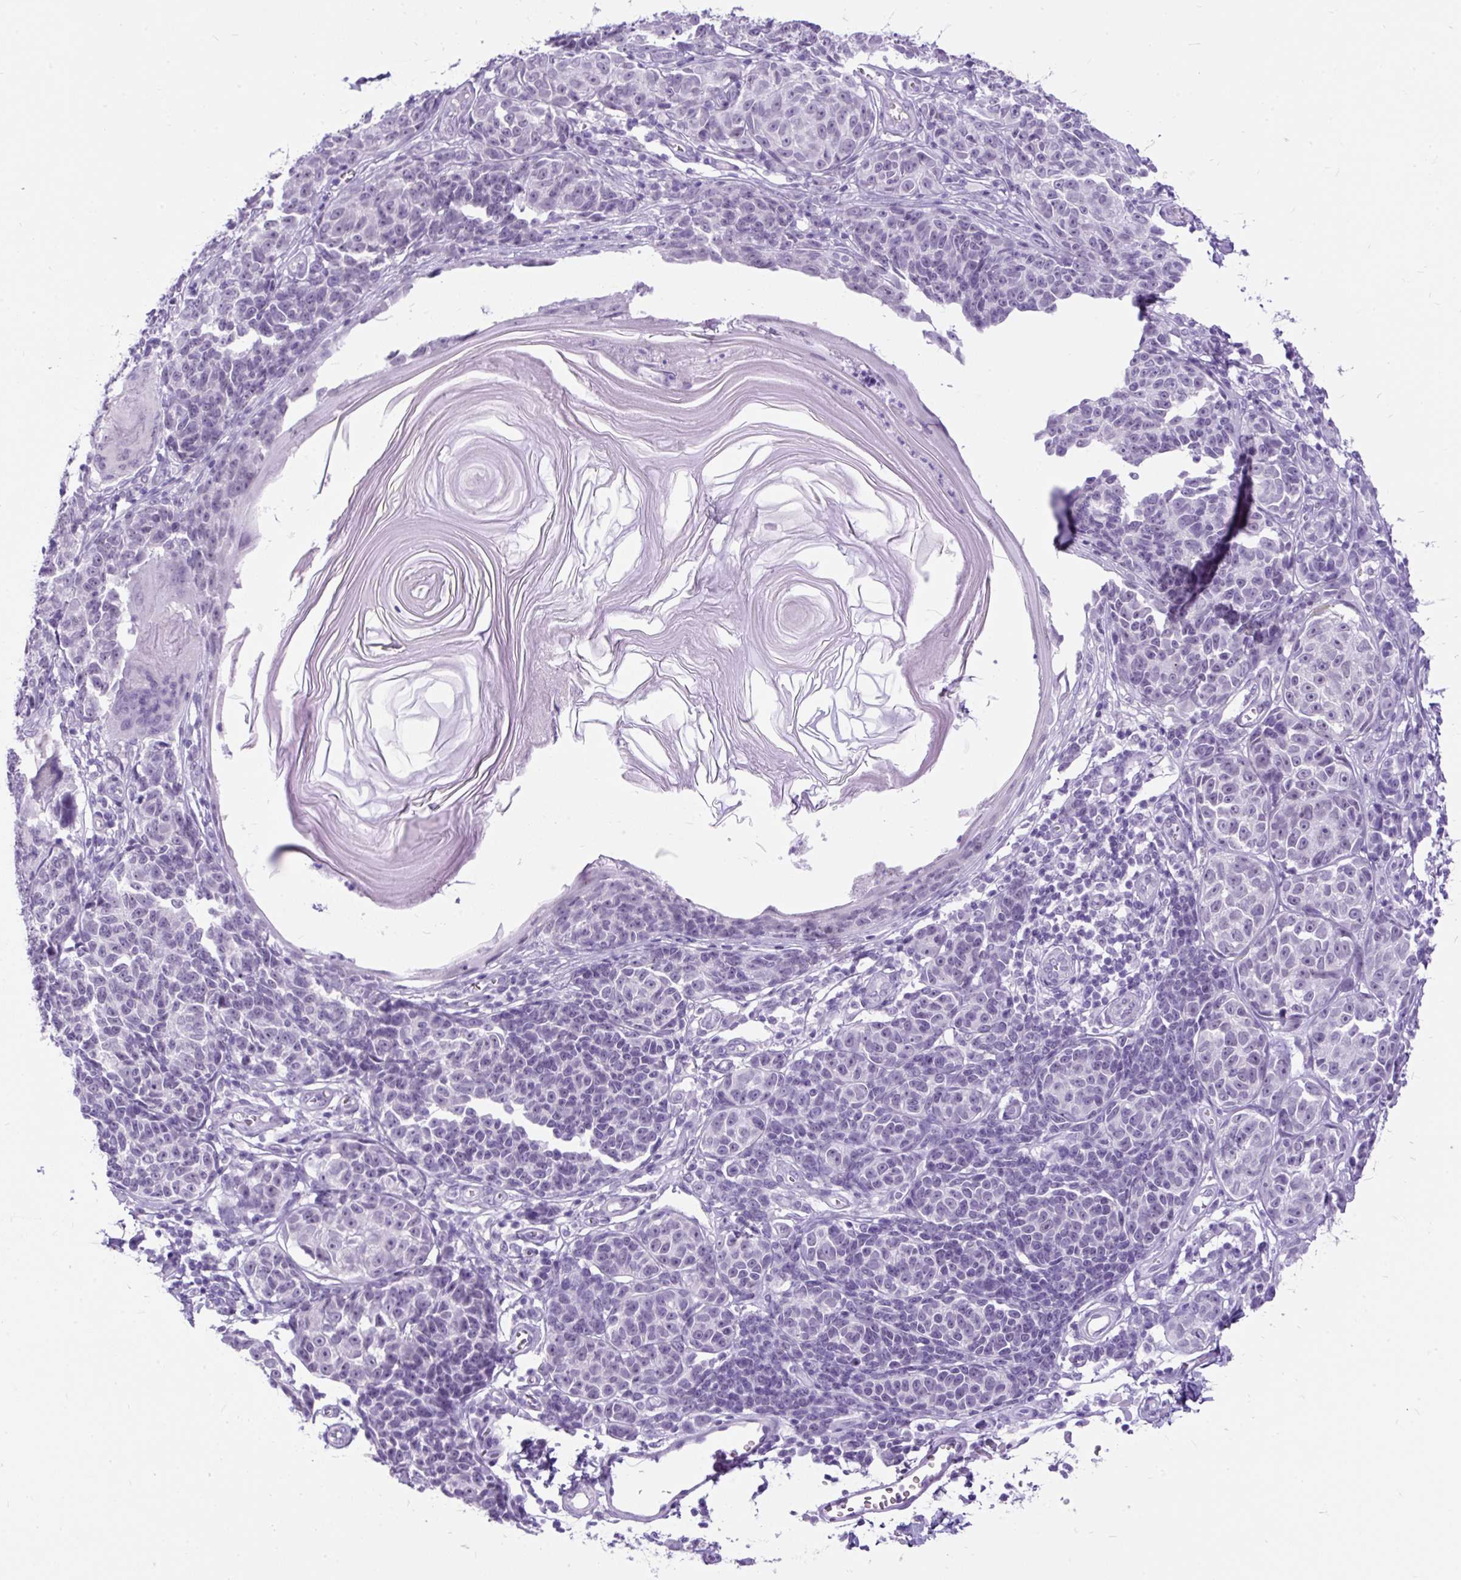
{"staining": {"intensity": "negative", "quantity": "none", "location": "none"}, "tissue": "melanoma", "cell_type": "Tumor cells", "image_type": "cancer", "snomed": [{"axis": "morphology", "description": "Malignant melanoma, NOS"}, {"axis": "topography", "description": "Skin"}], "caption": "Immunohistochemistry histopathology image of neoplastic tissue: melanoma stained with DAB demonstrates no significant protein positivity in tumor cells.", "gene": "SCGB1A1", "patient": {"sex": "male", "age": 73}}